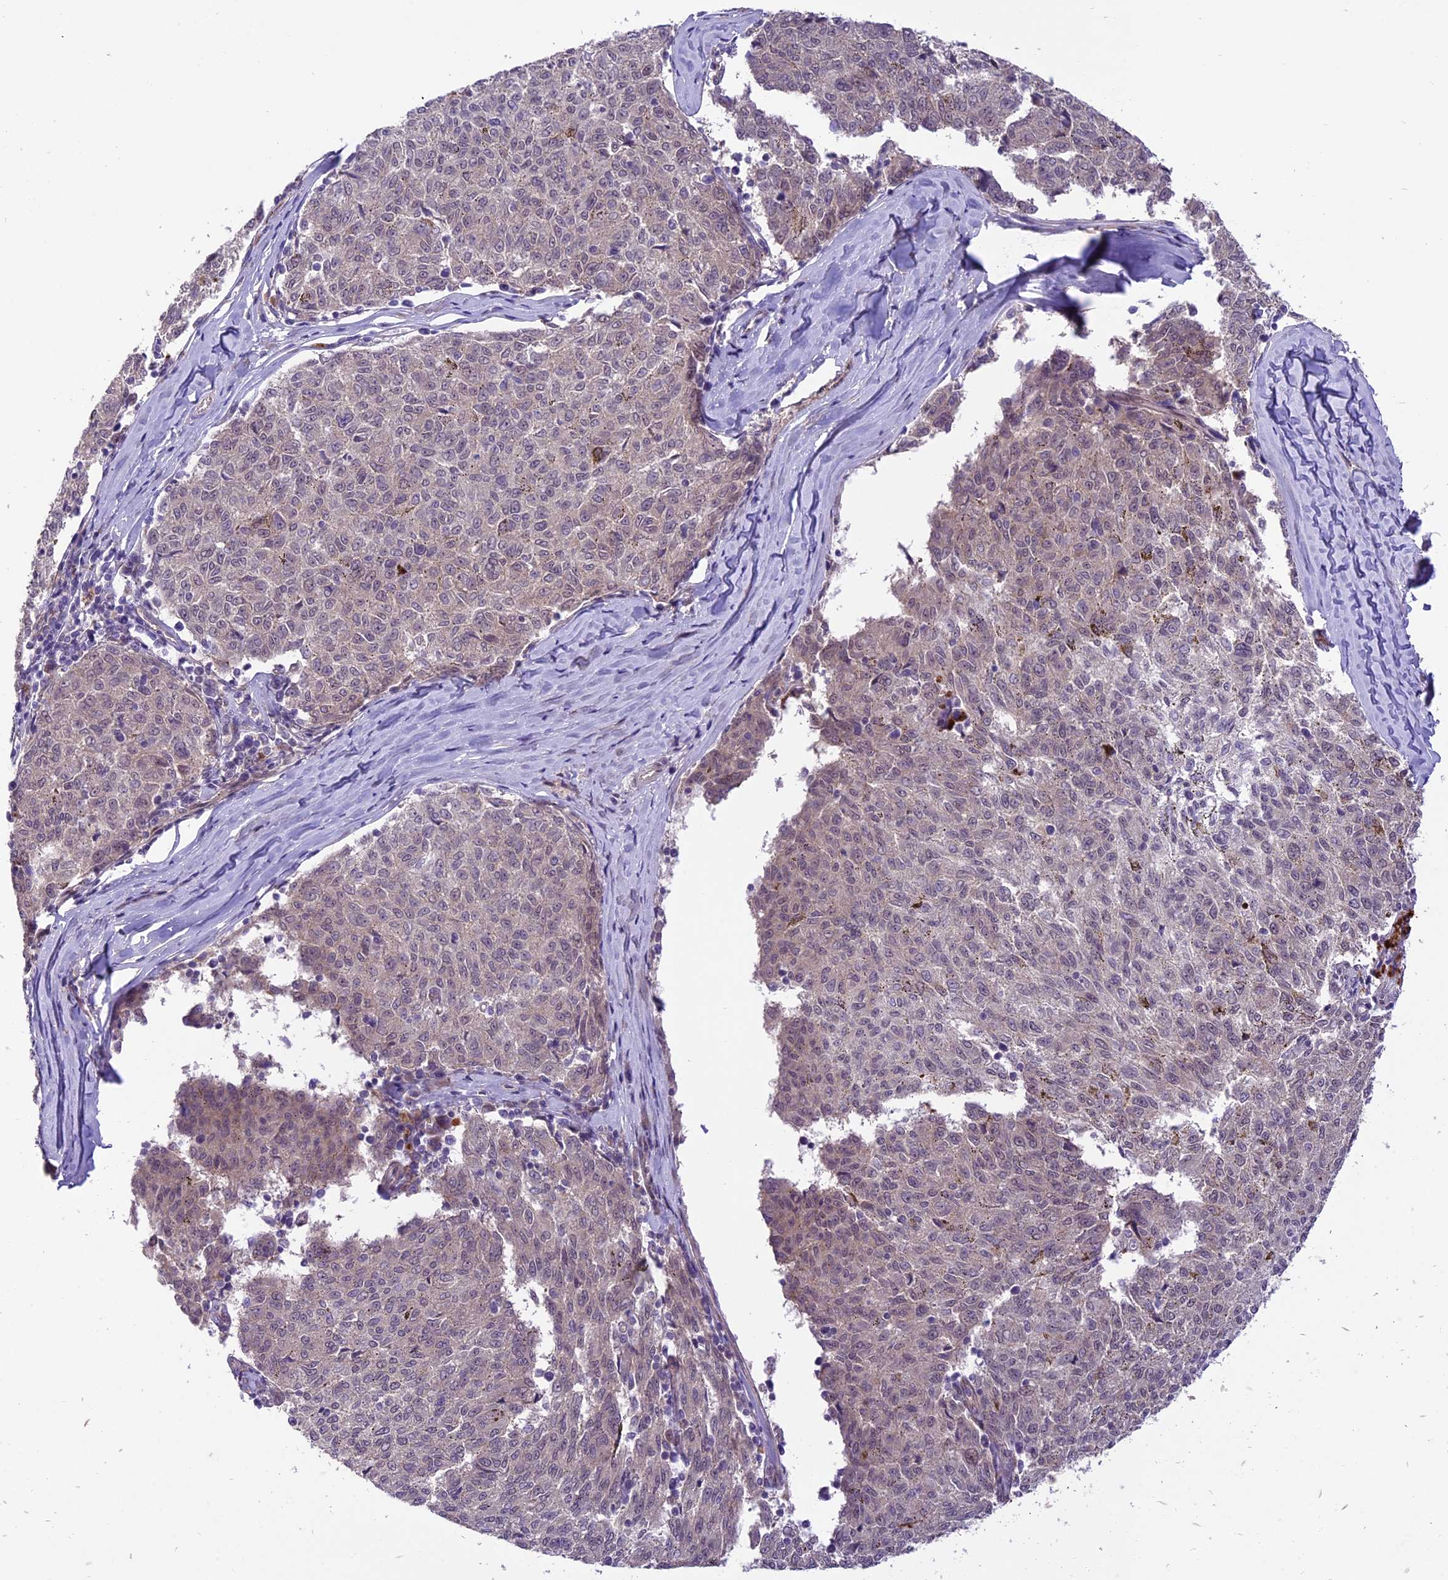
{"staining": {"intensity": "negative", "quantity": "none", "location": "none"}, "tissue": "melanoma", "cell_type": "Tumor cells", "image_type": "cancer", "snomed": [{"axis": "morphology", "description": "Malignant melanoma, NOS"}, {"axis": "topography", "description": "Skin"}], "caption": "Immunohistochemistry (IHC) histopathology image of neoplastic tissue: malignant melanoma stained with DAB exhibits no significant protein expression in tumor cells. (DAB immunohistochemistry with hematoxylin counter stain).", "gene": "SPRED1", "patient": {"sex": "female", "age": 72}}